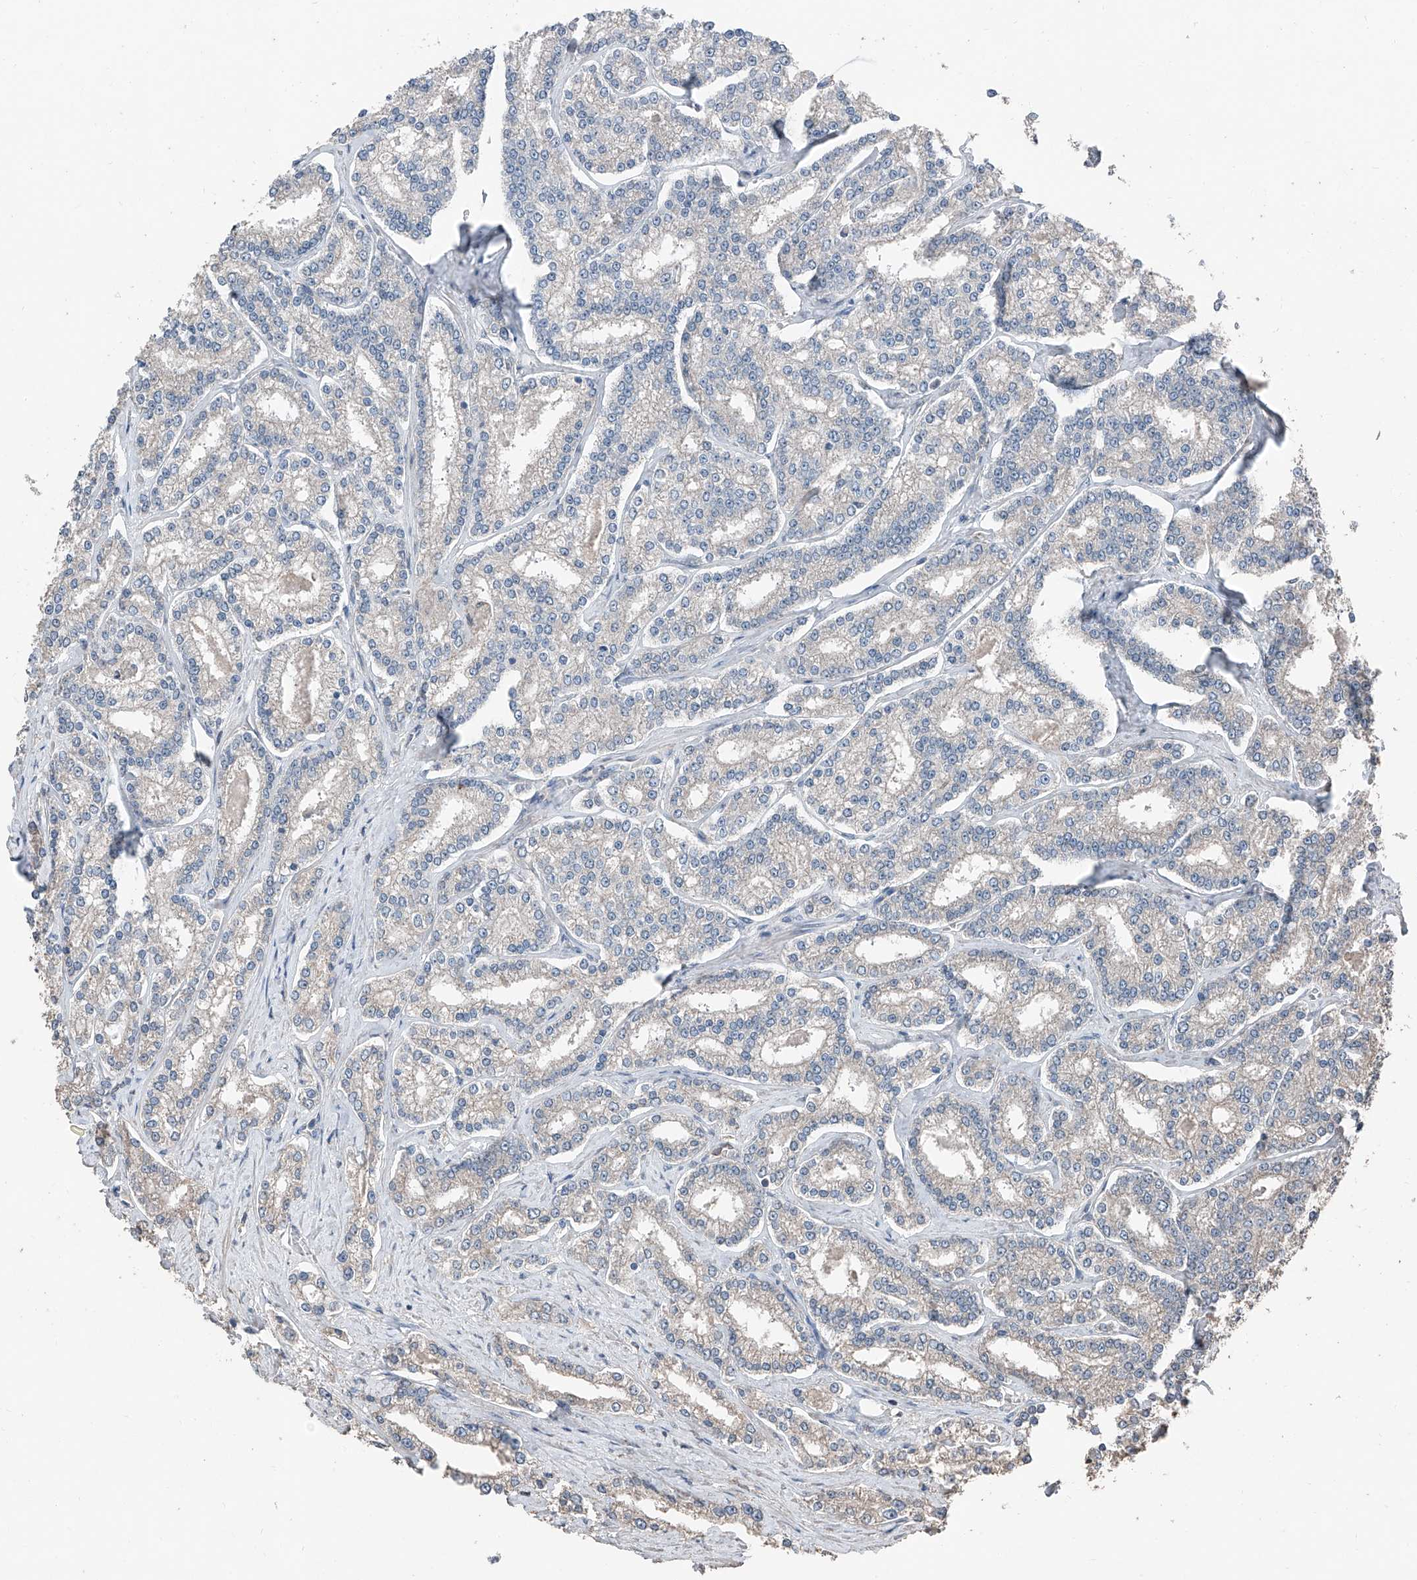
{"staining": {"intensity": "negative", "quantity": "none", "location": "none"}, "tissue": "prostate cancer", "cell_type": "Tumor cells", "image_type": "cancer", "snomed": [{"axis": "morphology", "description": "Normal tissue, NOS"}, {"axis": "morphology", "description": "Adenocarcinoma, High grade"}, {"axis": "topography", "description": "Prostate"}], "caption": "Immunohistochemistry of human high-grade adenocarcinoma (prostate) exhibits no positivity in tumor cells. Nuclei are stained in blue.", "gene": "MAMLD1", "patient": {"sex": "male", "age": 83}}